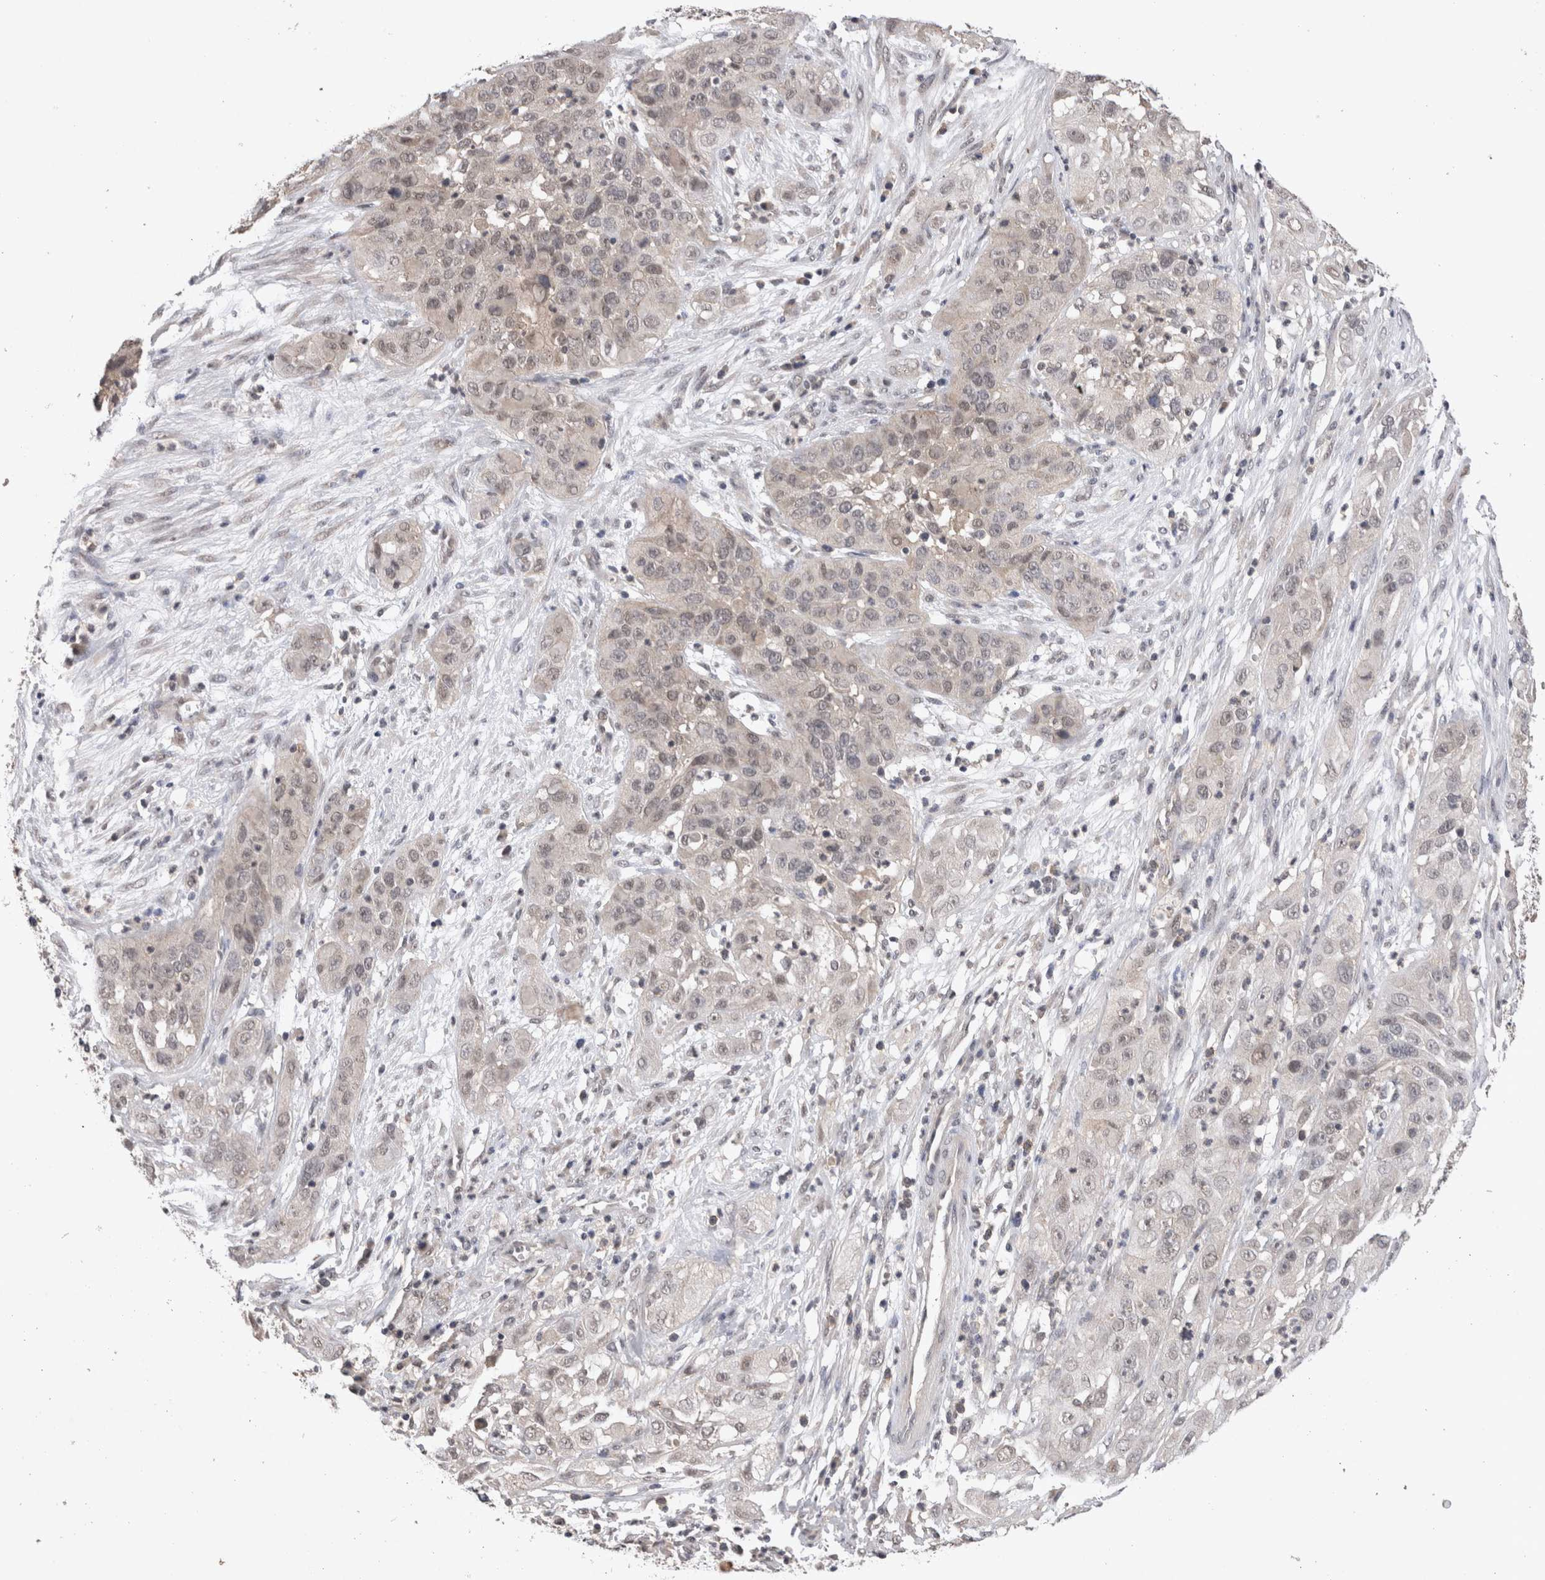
{"staining": {"intensity": "weak", "quantity": "<25%", "location": "cytoplasmic/membranous"}, "tissue": "cervical cancer", "cell_type": "Tumor cells", "image_type": "cancer", "snomed": [{"axis": "morphology", "description": "Squamous cell carcinoma, NOS"}, {"axis": "topography", "description": "Cervix"}], "caption": "The micrograph exhibits no staining of tumor cells in cervical squamous cell carcinoma. (Immunohistochemistry, brightfield microscopy, high magnification).", "gene": "RASSF3", "patient": {"sex": "female", "age": 32}}